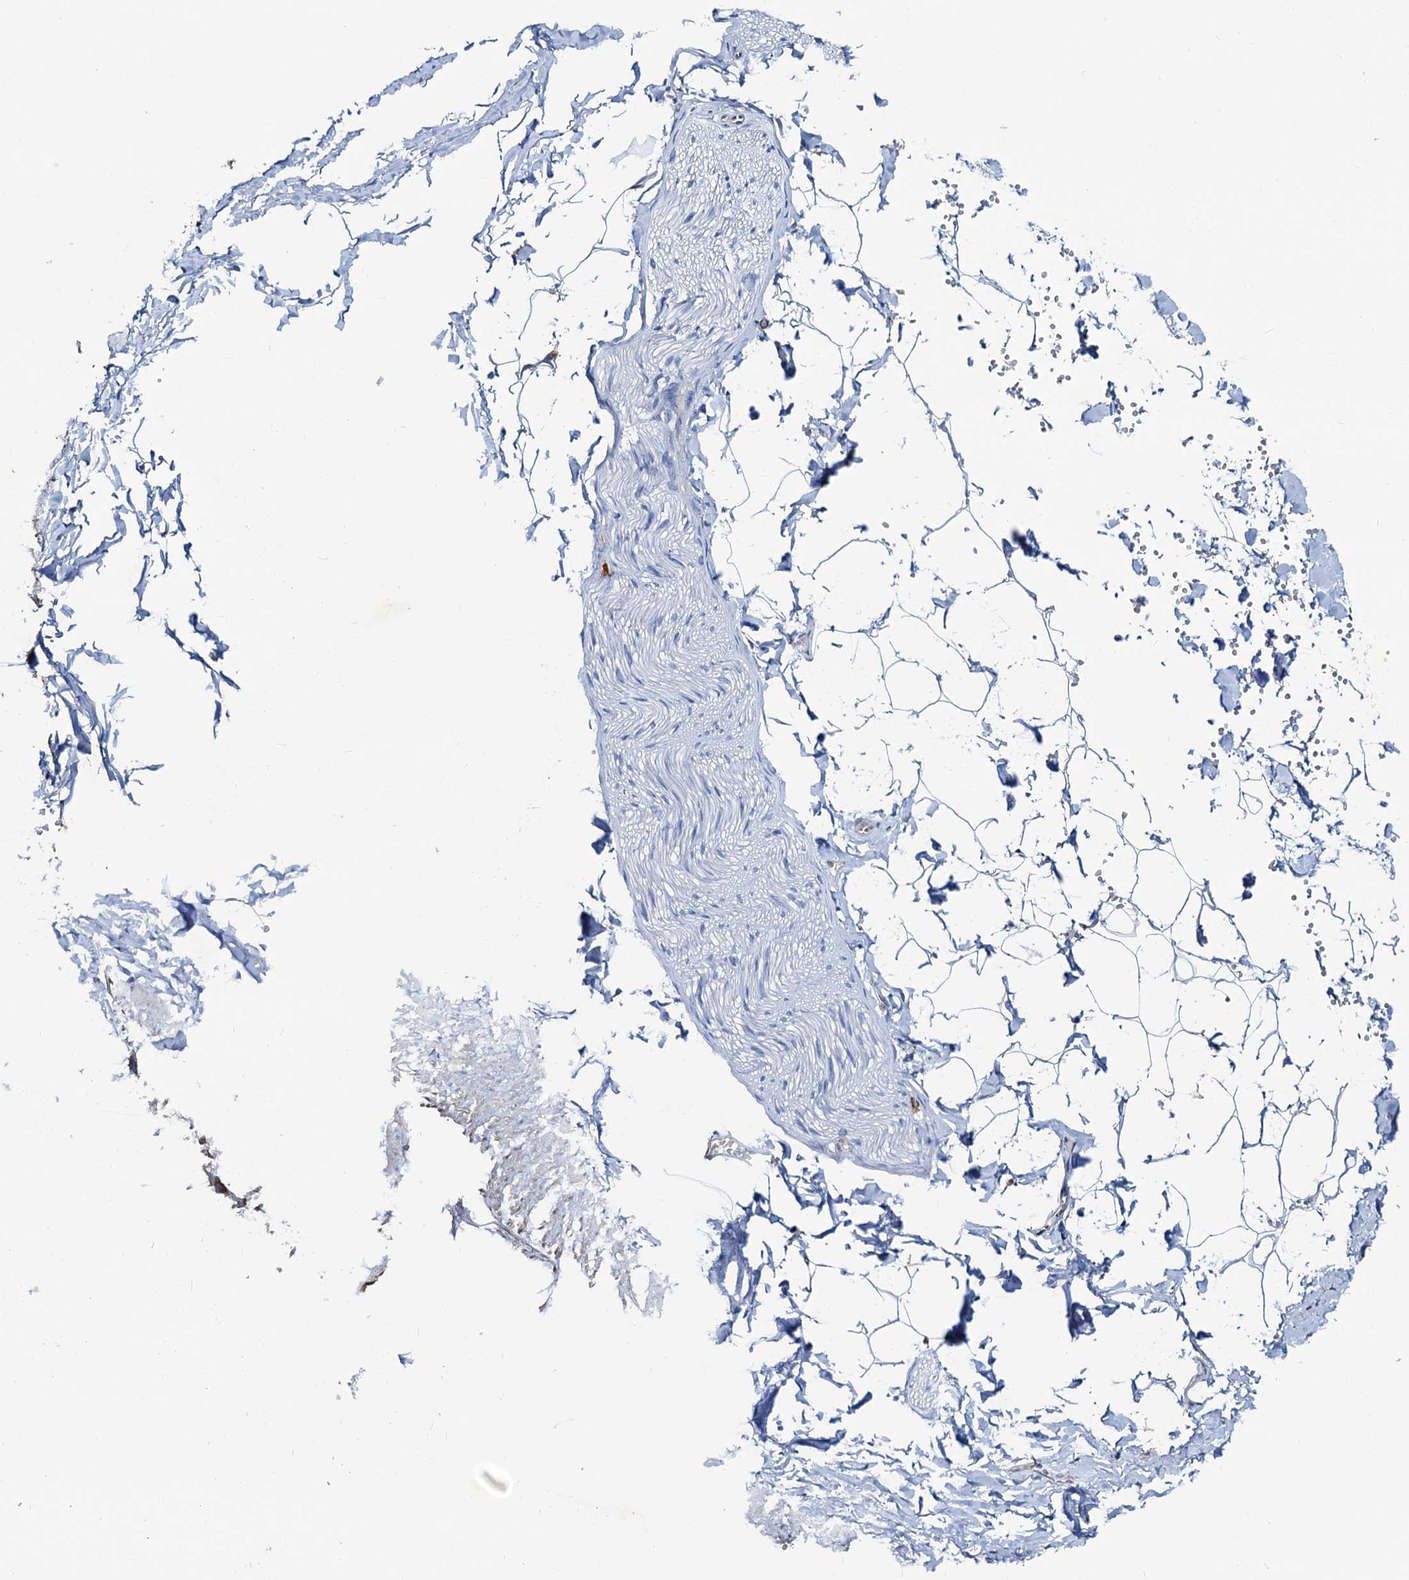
{"staining": {"intensity": "negative", "quantity": "none", "location": "none"}, "tissue": "adipose tissue", "cell_type": "Adipocytes", "image_type": "normal", "snomed": [{"axis": "morphology", "description": "Normal tissue, NOS"}, {"axis": "topography", "description": "Gallbladder"}, {"axis": "topography", "description": "Peripheral nerve tissue"}], "caption": "Human adipose tissue stained for a protein using IHC reveals no positivity in adipocytes.", "gene": "ASTE1", "patient": {"sex": "male", "age": 38}}